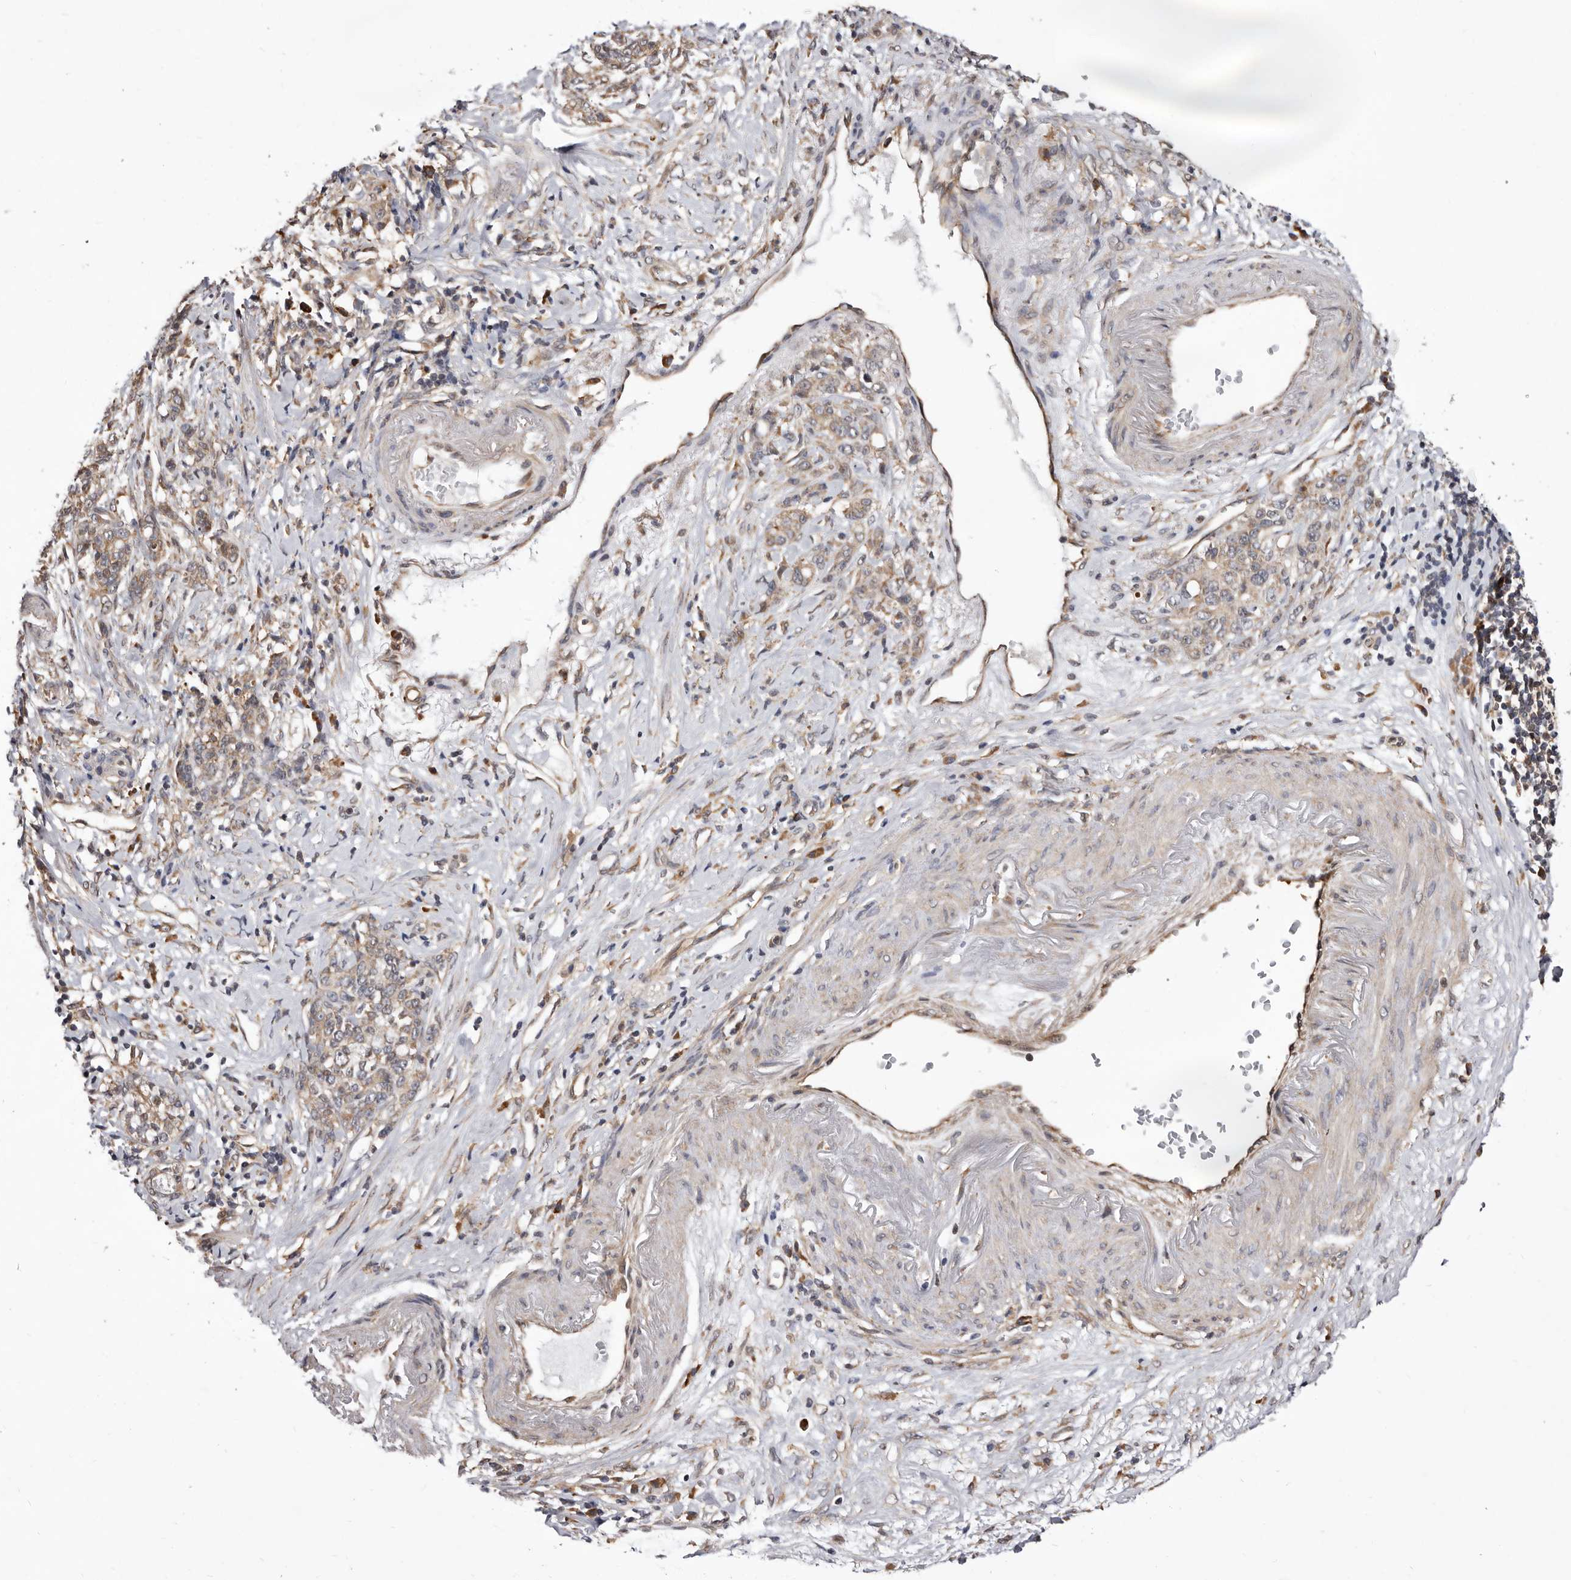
{"staining": {"intensity": "weak", "quantity": ">75%", "location": "cytoplasmic/membranous"}, "tissue": "stomach cancer", "cell_type": "Tumor cells", "image_type": "cancer", "snomed": [{"axis": "morphology", "description": "Adenocarcinoma, NOS"}, {"axis": "topography", "description": "Stomach, lower"}], "caption": "Immunohistochemical staining of adenocarcinoma (stomach) exhibits low levels of weak cytoplasmic/membranous protein expression in approximately >75% of tumor cells.", "gene": "RRM2B", "patient": {"sex": "male", "age": 88}}